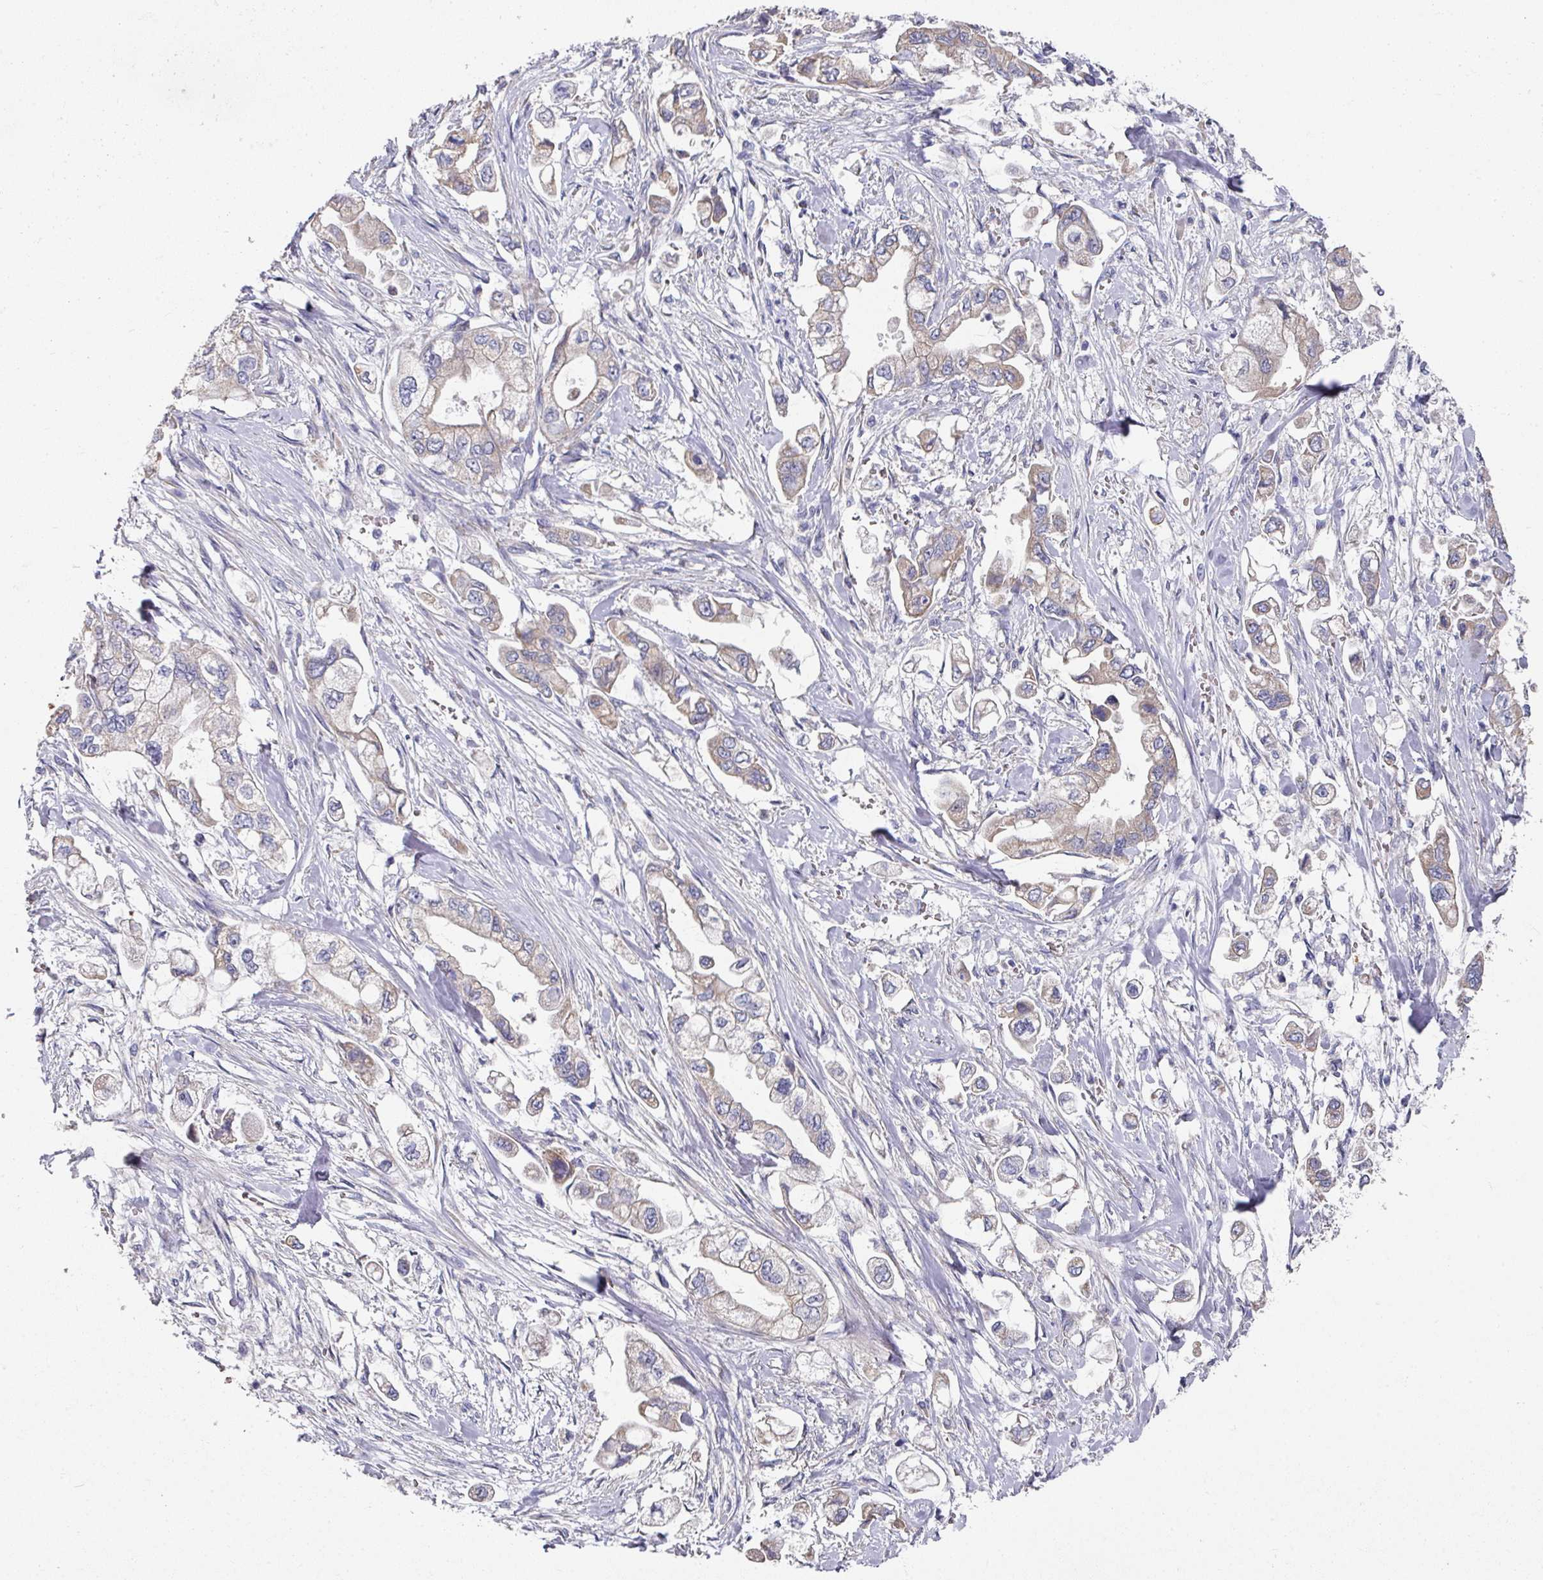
{"staining": {"intensity": "weak", "quantity": ">75%", "location": "cytoplasmic/membranous"}, "tissue": "stomach cancer", "cell_type": "Tumor cells", "image_type": "cancer", "snomed": [{"axis": "morphology", "description": "Adenocarcinoma, NOS"}, {"axis": "topography", "description": "Stomach"}], "caption": "Immunohistochemistry photomicrograph of neoplastic tissue: human stomach adenocarcinoma stained using IHC exhibits low levels of weak protein expression localized specifically in the cytoplasmic/membranous of tumor cells, appearing as a cytoplasmic/membranous brown color.", "gene": "PYROXD2", "patient": {"sex": "male", "age": 62}}